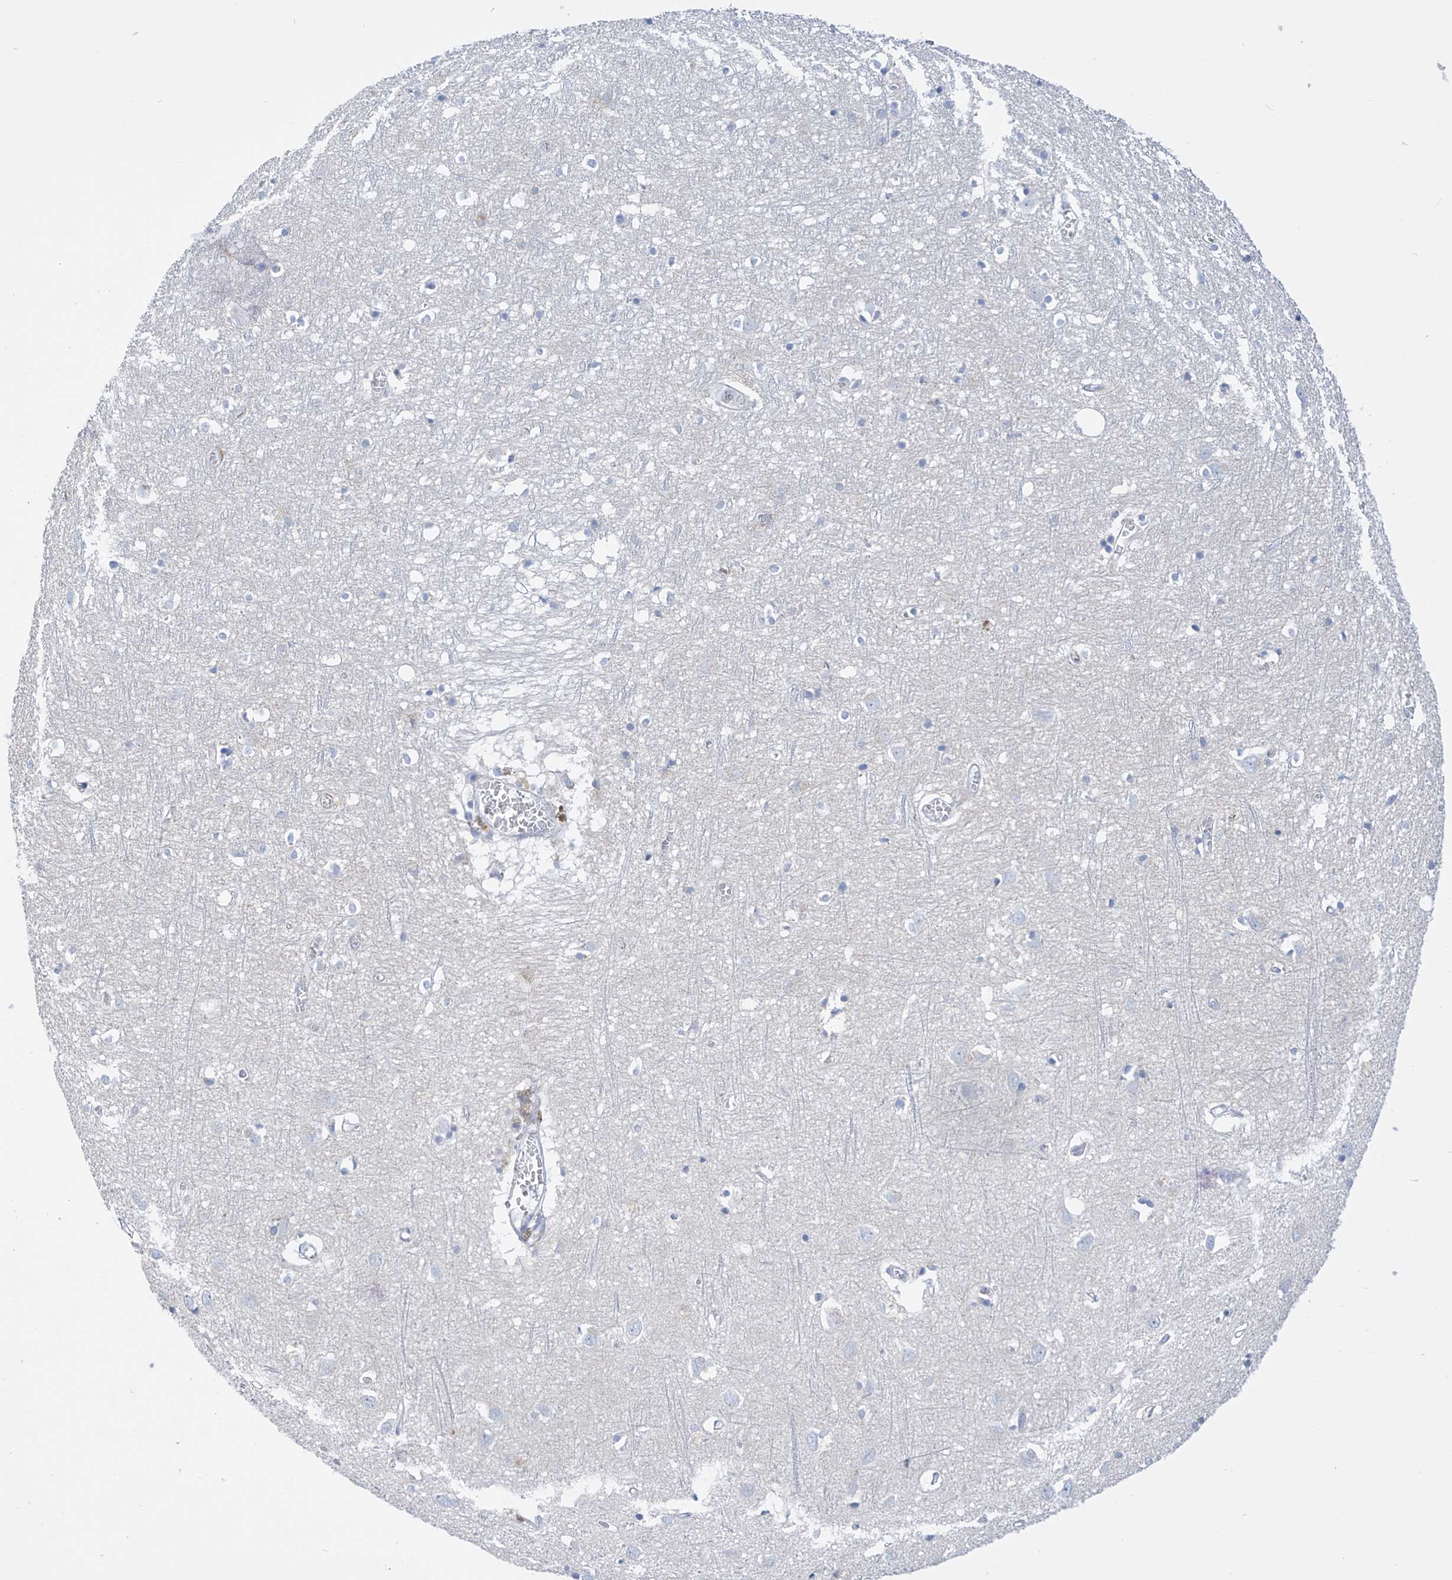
{"staining": {"intensity": "negative", "quantity": "none", "location": "none"}, "tissue": "cerebral cortex", "cell_type": "Endothelial cells", "image_type": "normal", "snomed": [{"axis": "morphology", "description": "Normal tissue, NOS"}, {"axis": "topography", "description": "Cerebral cortex"}], "caption": "The histopathology image shows no significant staining in endothelial cells of cerebral cortex. (DAB (3,3'-diaminobenzidine) immunohistochemistry visualized using brightfield microscopy, high magnification).", "gene": "FABP2", "patient": {"sex": "female", "age": 64}}